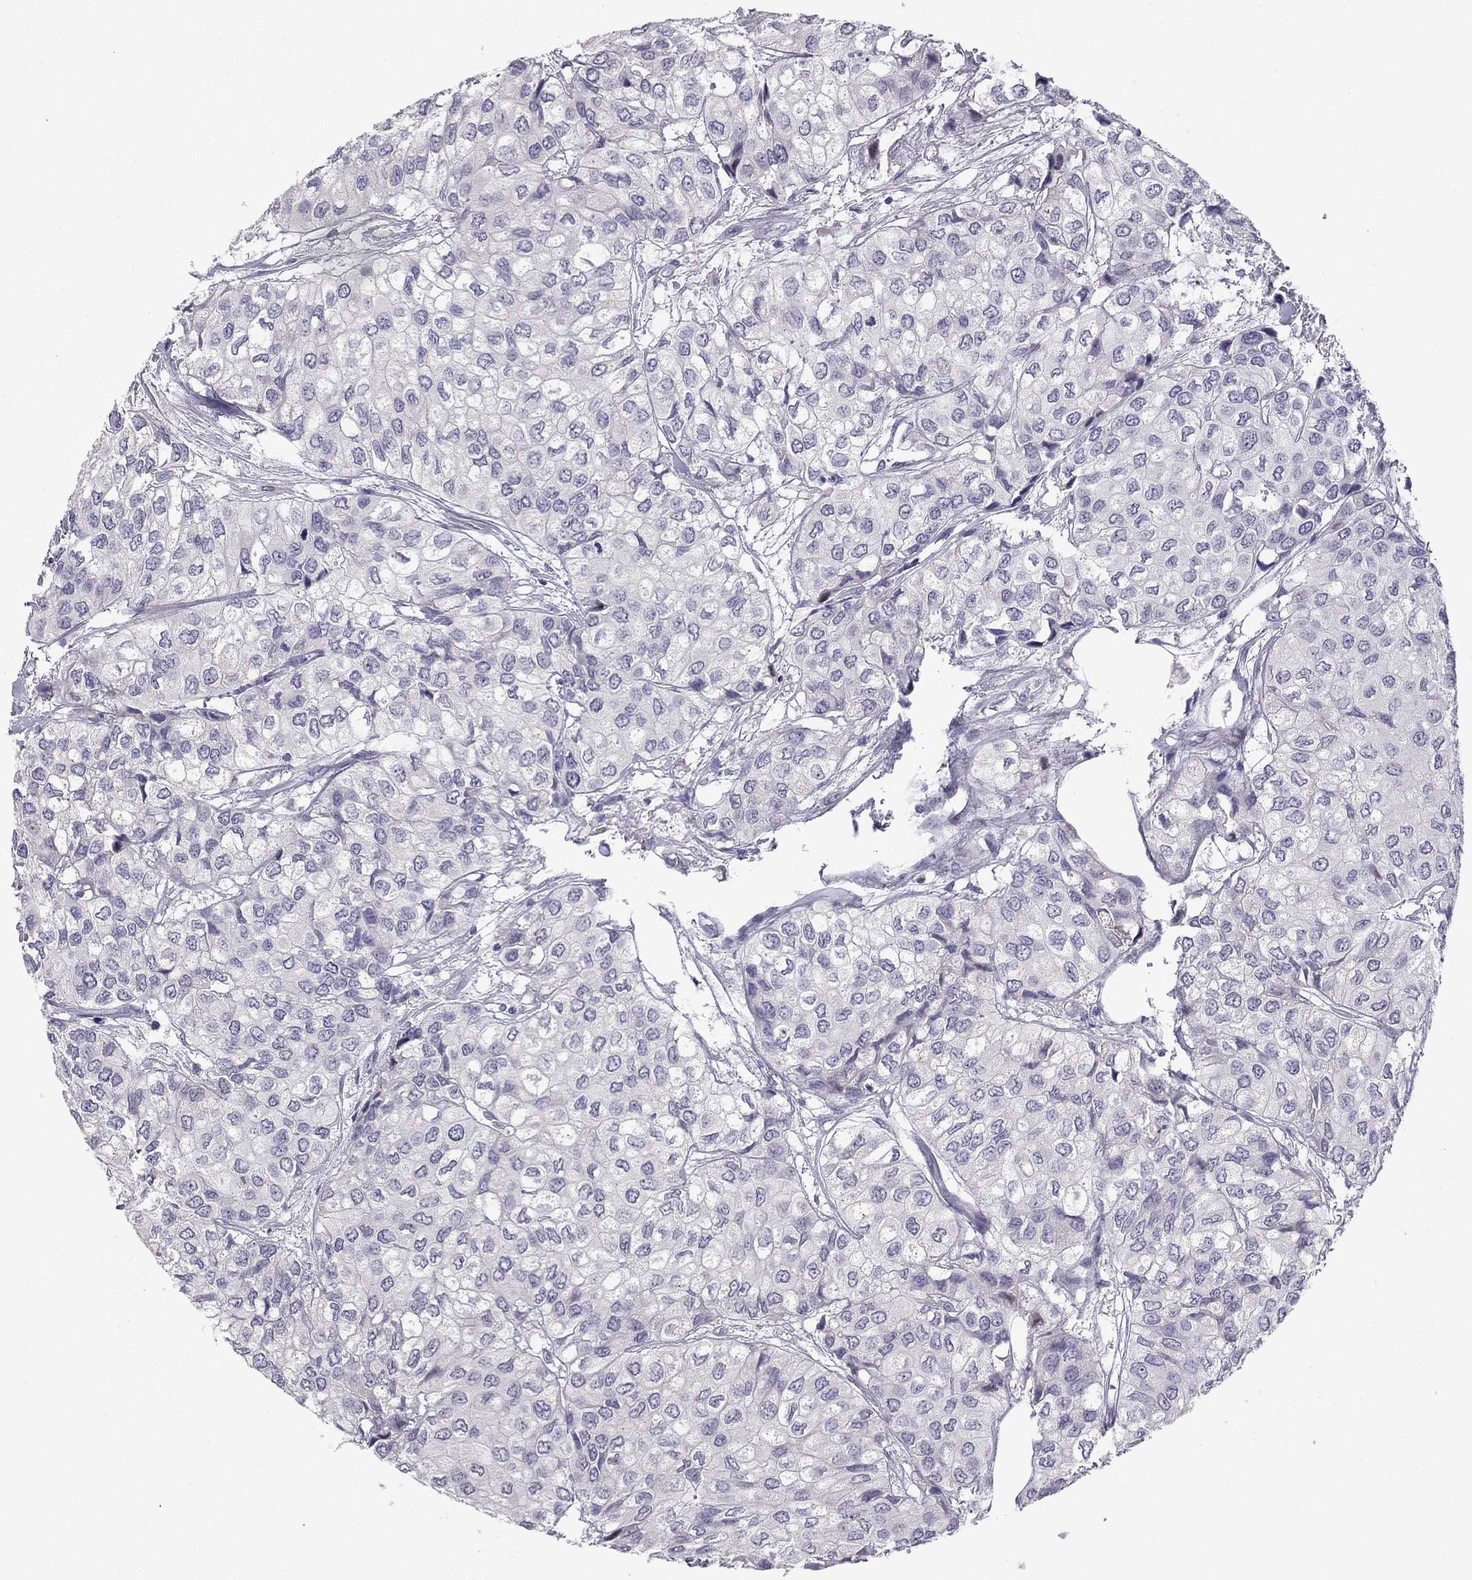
{"staining": {"intensity": "negative", "quantity": "none", "location": "none"}, "tissue": "urothelial cancer", "cell_type": "Tumor cells", "image_type": "cancer", "snomed": [{"axis": "morphology", "description": "Urothelial carcinoma, High grade"}, {"axis": "topography", "description": "Urinary bladder"}], "caption": "IHC photomicrograph of high-grade urothelial carcinoma stained for a protein (brown), which displays no expression in tumor cells.", "gene": "CFAP70", "patient": {"sex": "male", "age": 73}}